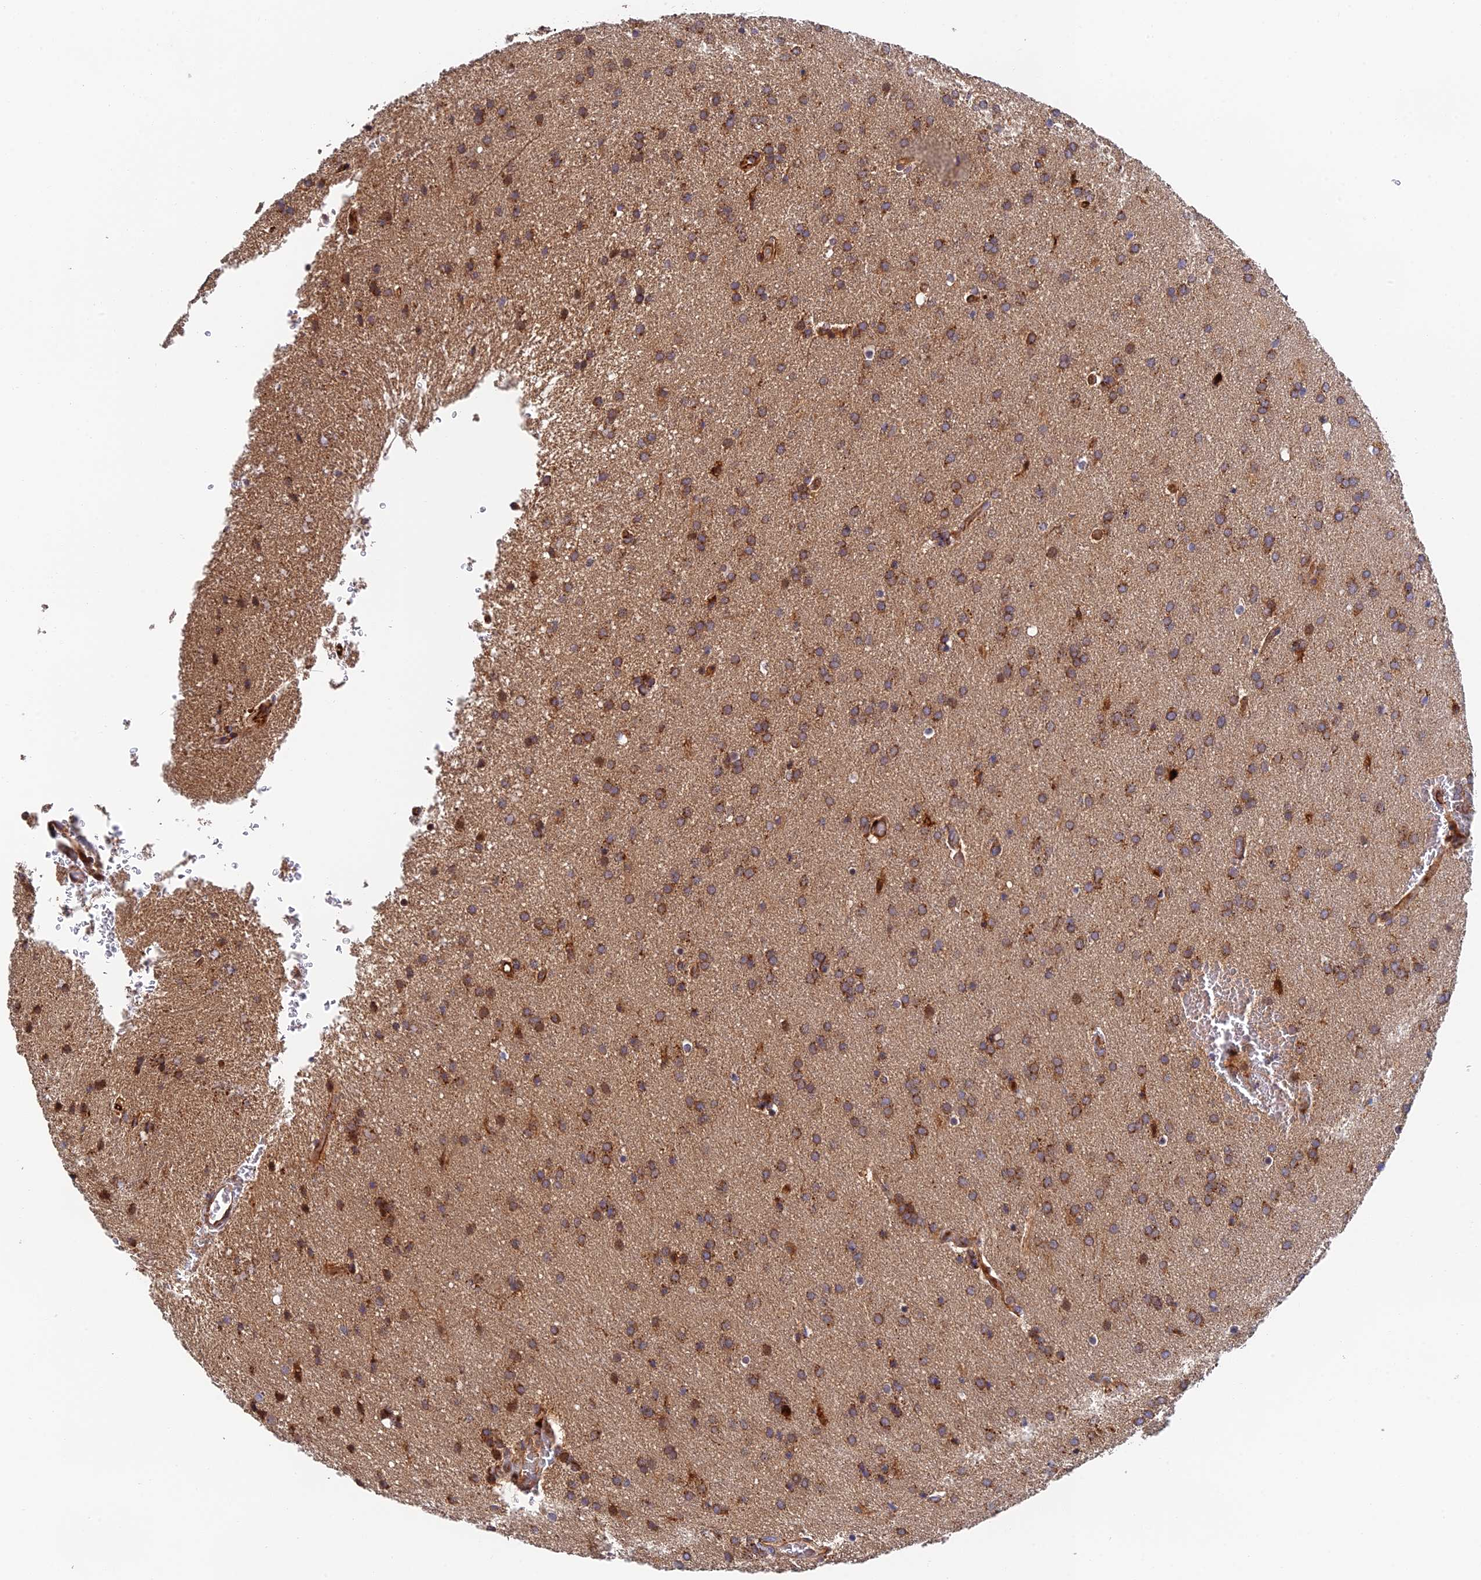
{"staining": {"intensity": "moderate", "quantity": ">75%", "location": "cytoplasmic/membranous"}, "tissue": "glioma", "cell_type": "Tumor cells", "image_type": "cancer", "snomed": [{"axis": "morphology", "description": "Glioma, malignant, Low grade"}, {"axis": "topography", "description": "Brain"}], "caption": "Malignant glioma (low-grade) stained with immunohistochemistry displays moderate cytoplasmic/membranous positivity in about >75% of tumor cells.", "gene": "PPP2R3C", "patient": {"sex": "female", "age": 32}}